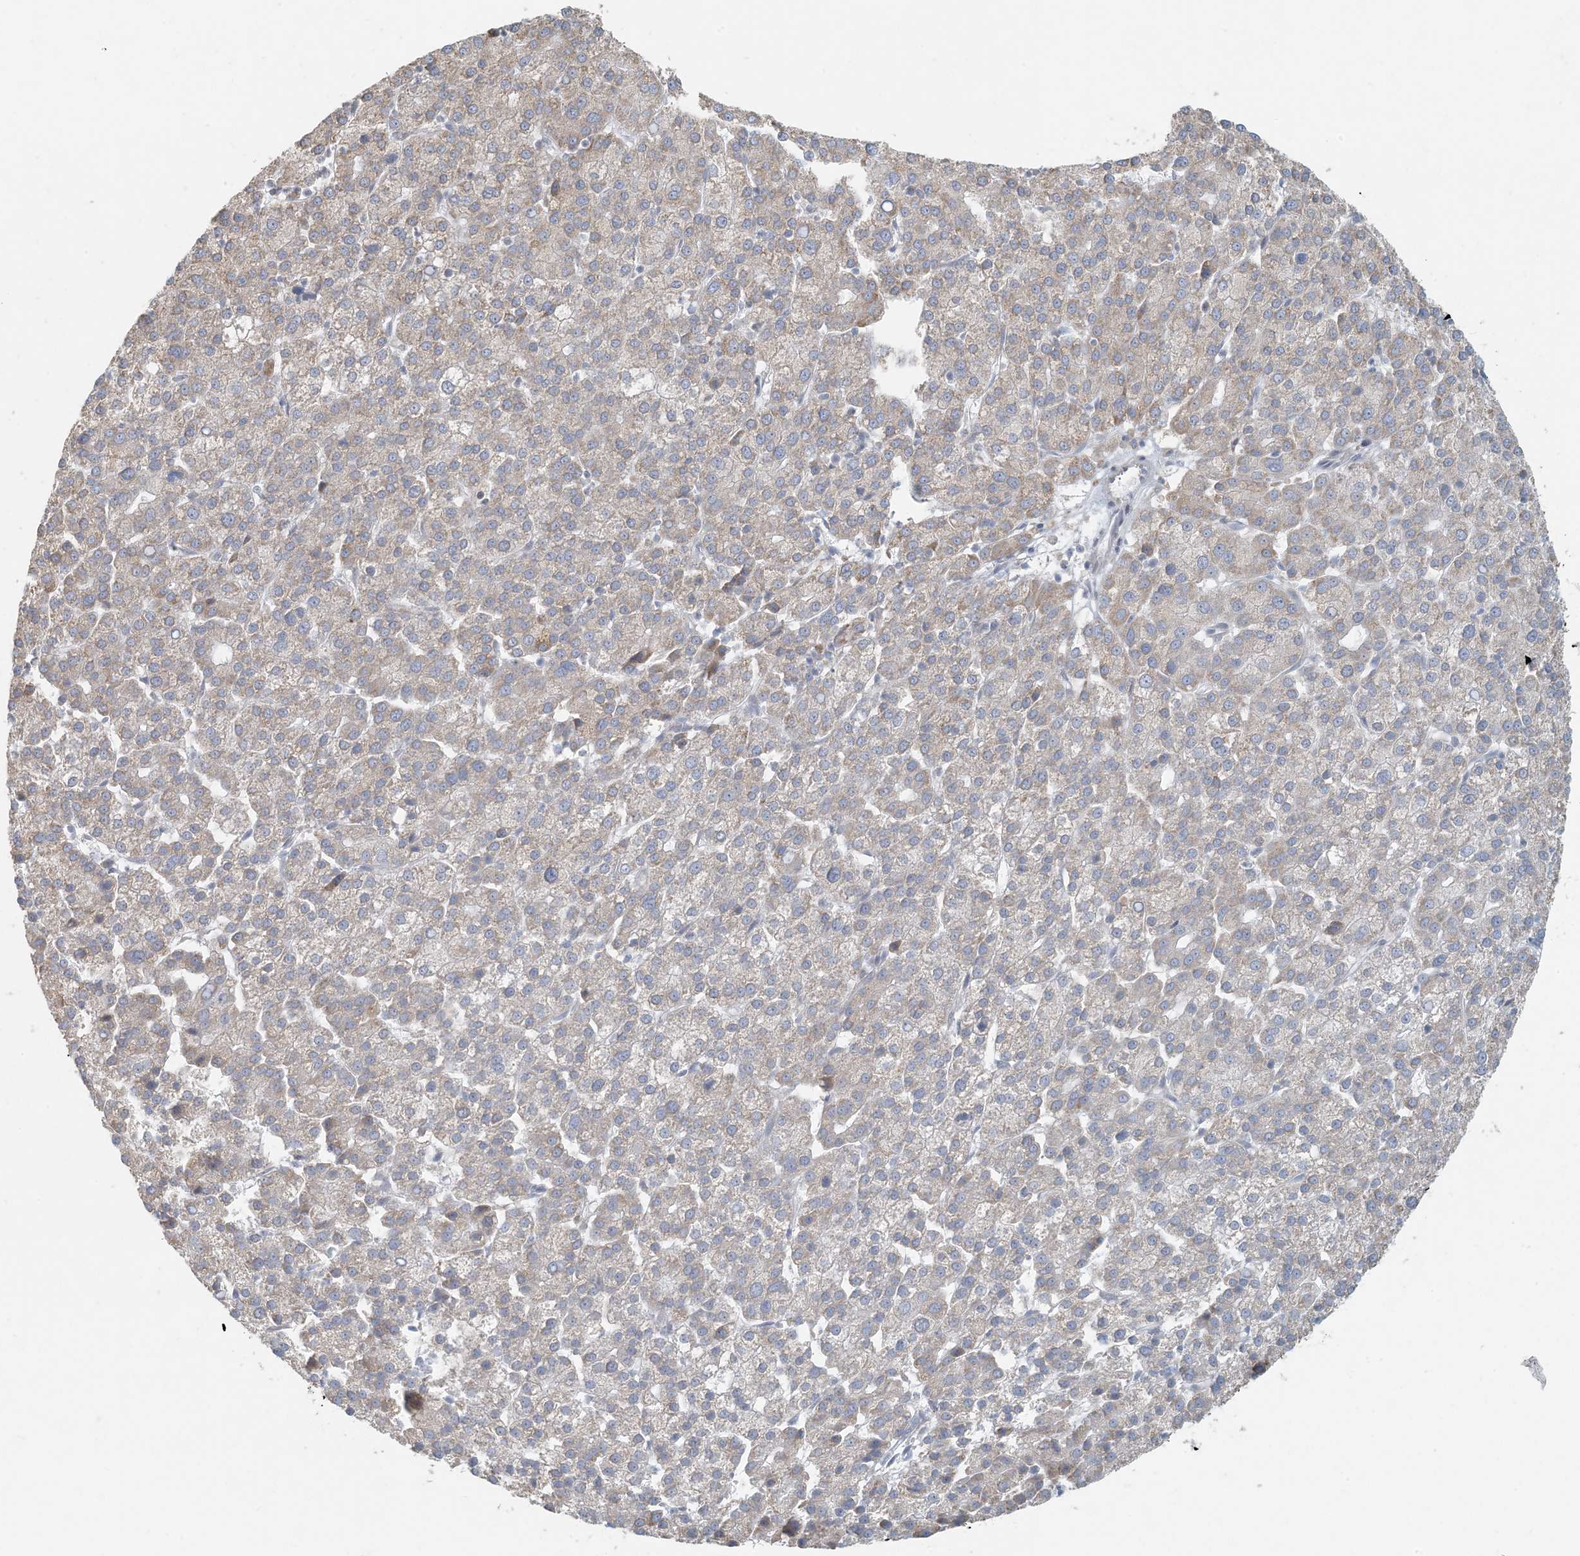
{"staining": {"intensity": "weak", "quantity": ">75%", "location": "cytoplasmic/membranous"}, "tissue": "liver cancer", "cell_type": "Tumor cells", "image_type": "cancer", "snomed": [{"axis": "morphology", "description": "Carcinoma, Hepatocellular, NOS"}, {"axis": "topography", "description": "Liver"}], "caption": "There is low levels of weak cytoplasmic/membranous positivity in tumor cells of hepatocellular carcinoma (liver), as demonstrated by immunohistochemical staining (brown color).", "gene": "HACL1", "patient": {"sex": "female", "age": 58}}